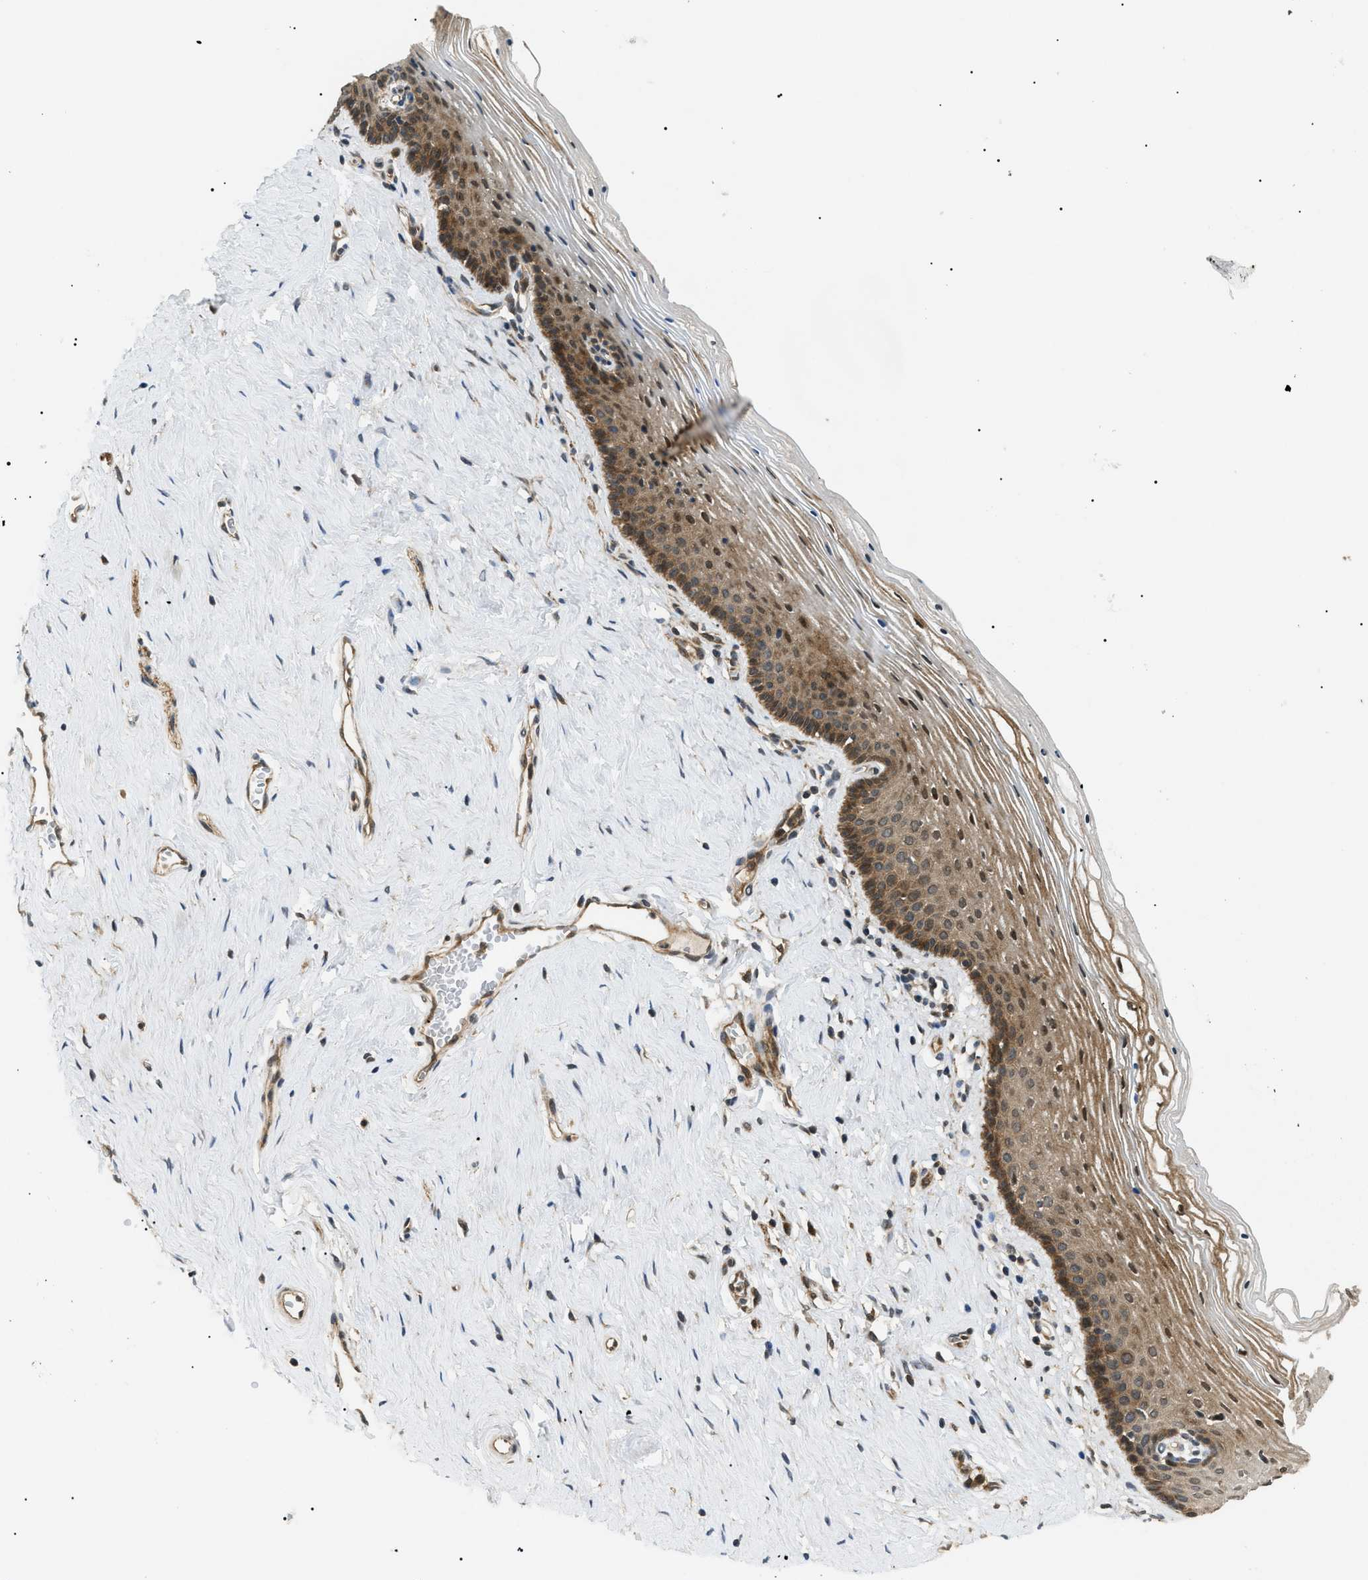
{"staining": {"intensity": "moderate", "quantity": ">75%", "location": "cytoplasmic/membranous,nuclear"}, "tissue": "vagina", "cell_type": "Squamous epithelial cells", "image_type": "normal", "snomed": [{"axis": "morphology", "description": "Normal tissue, NOS"}, {"axis": "topography", "description": "Vagina"}], "caption": "Squamous epithelial cells reveal medium levels of moderate cytoplasmic/membranous,nuclear expression in approximately >75% of cells in unremarkable human vagina.", "gene": "ATP6AP1", "patient": {"sex": "female", "age": 32}}